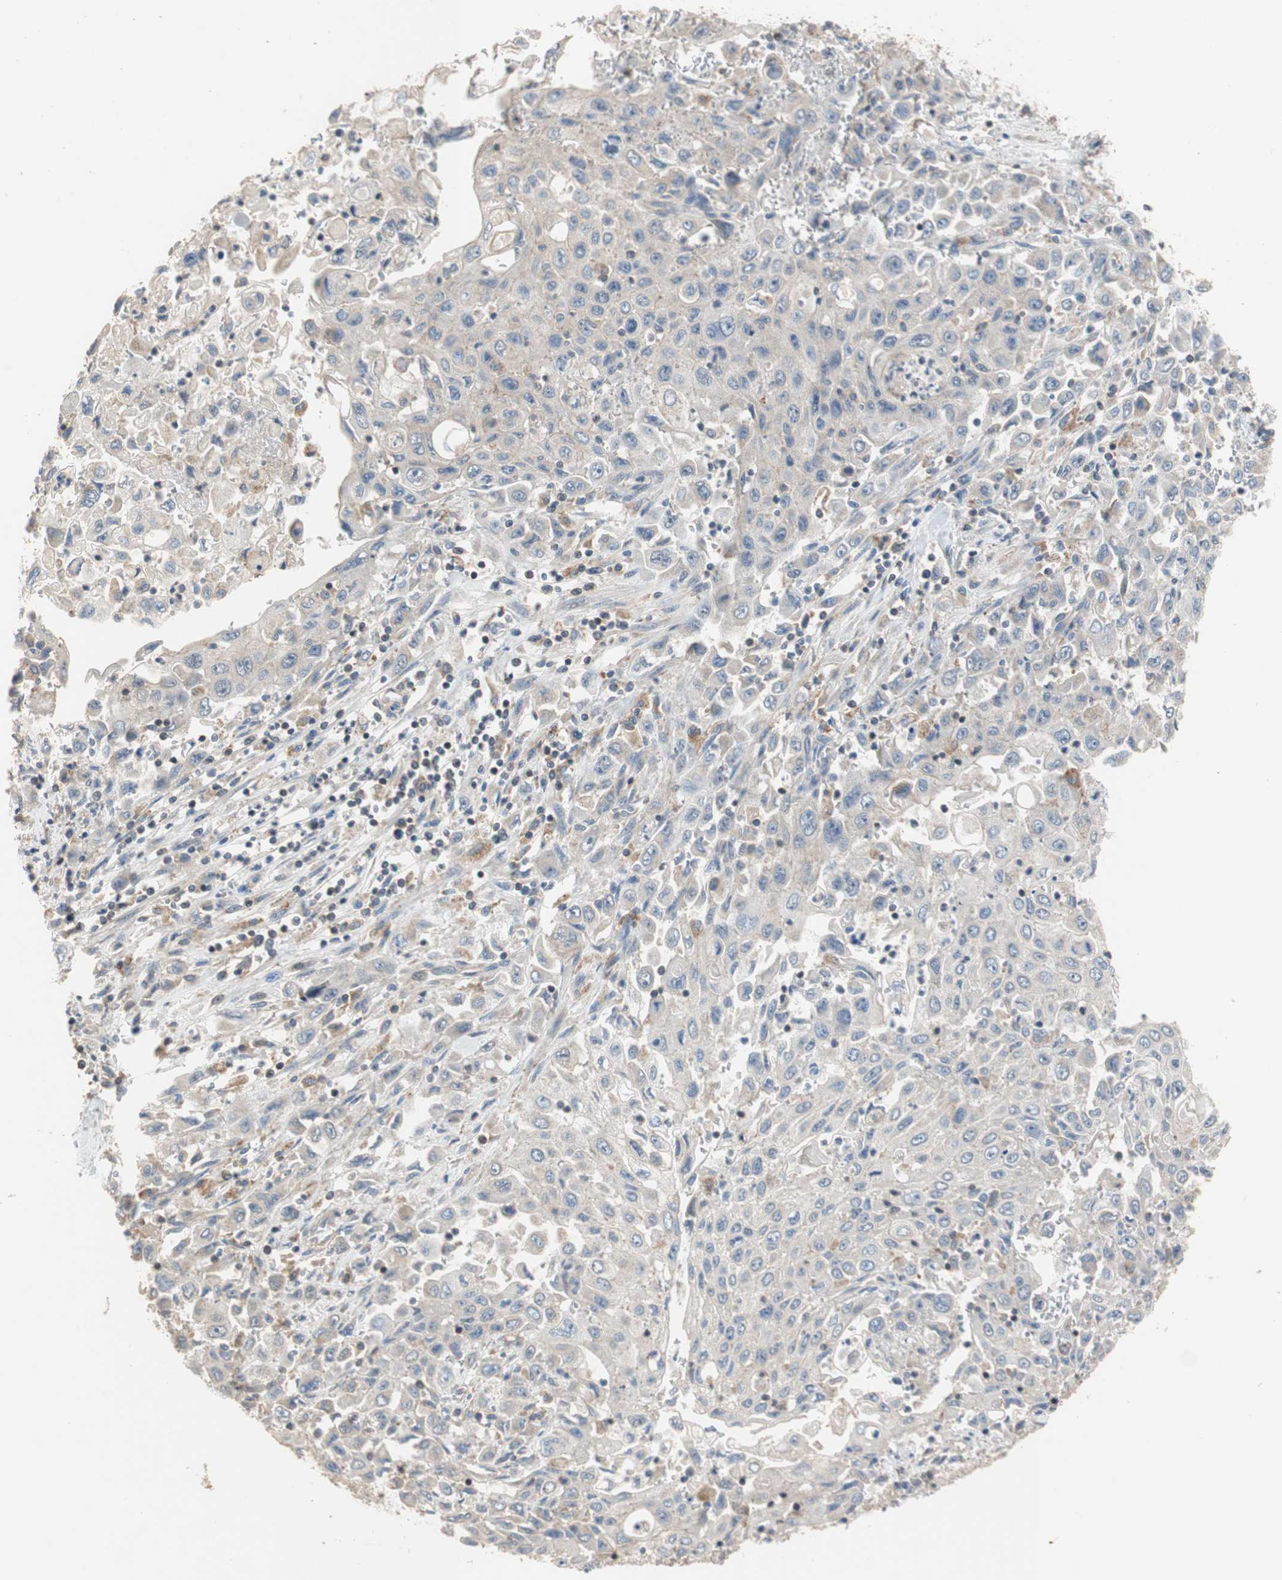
{"staining": {"intensity": "weak", "quantity": "<25%", "location": "cytoplasmic/membranous"}, "tissue": "pancreatic cancer", "cell_type": "Tumor cells", "image_type": "cancer", "snomed": [{"axis": "morphology", "description": "Adenocarcinoma, NOS"}, {"axis": "topography", "description": "Pancreas"}], "caption": "A histopathology image of pancreatic cancer (adenocarcinoma) stained for a protein reveals no brown staining in tumor cells. (DAB IHC, high magnification).", "gene": "MAP4K2", "patient": {"sex": "male", "age": 70}}